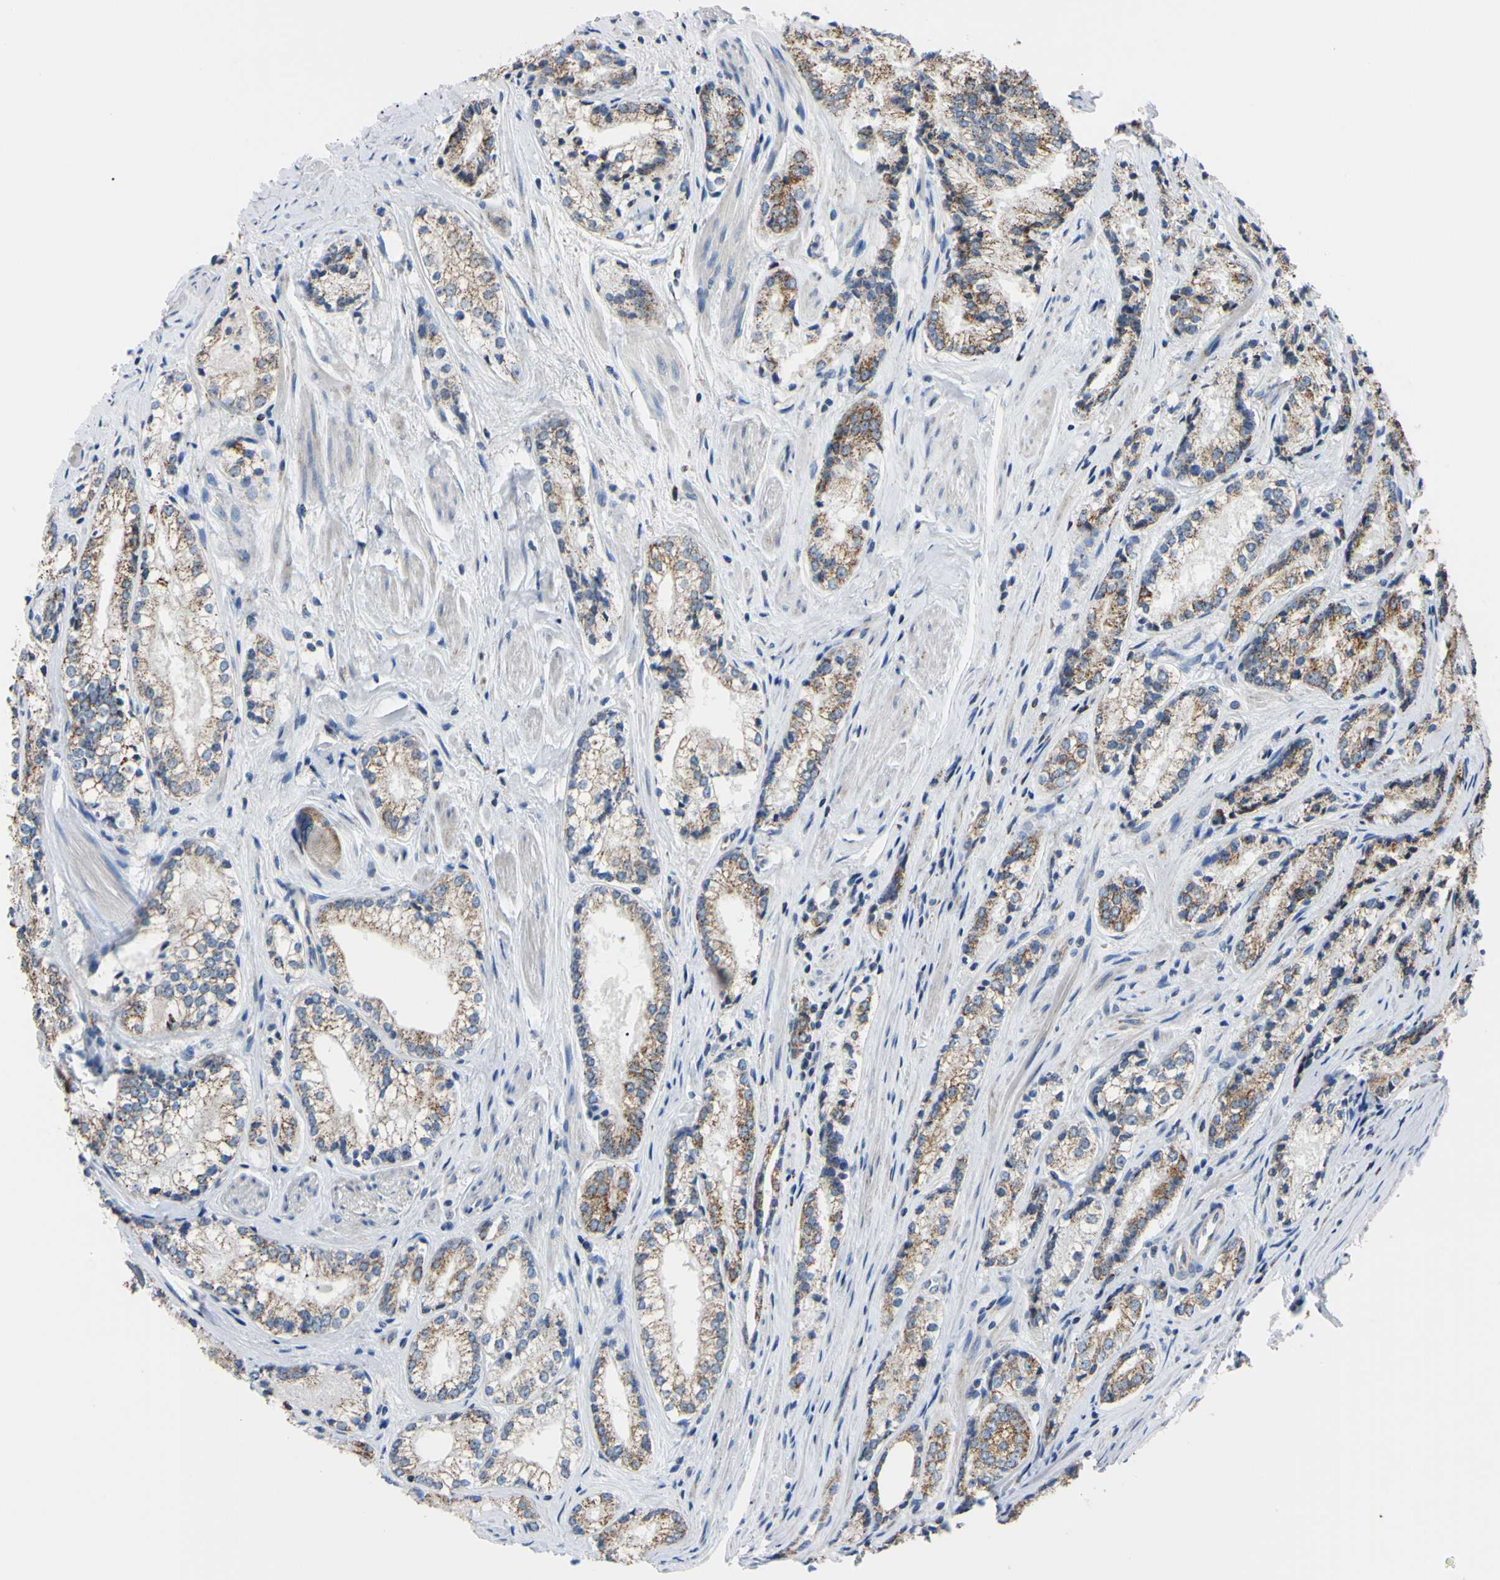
{"staining": {"intensity": "moderate", "quantity": ">75%", "location": "cytoplasmic/membranous"}, "tissue": "prostate cancer", "cell_type": "Tumor cells", "image_type": "cancer", "snomed": [{"axis": "morphology", "description": "Adenocarcinoma, Low grade"}, {"axis": "topography", "description": "Prostate"}], "caption": "Prostate cancer stained for a protein demonstrates moderate cytoplasmic/membranous positivity in tumor cells.", "gene": "CLPP", "patient": {"sex": "male", "age": 60}}